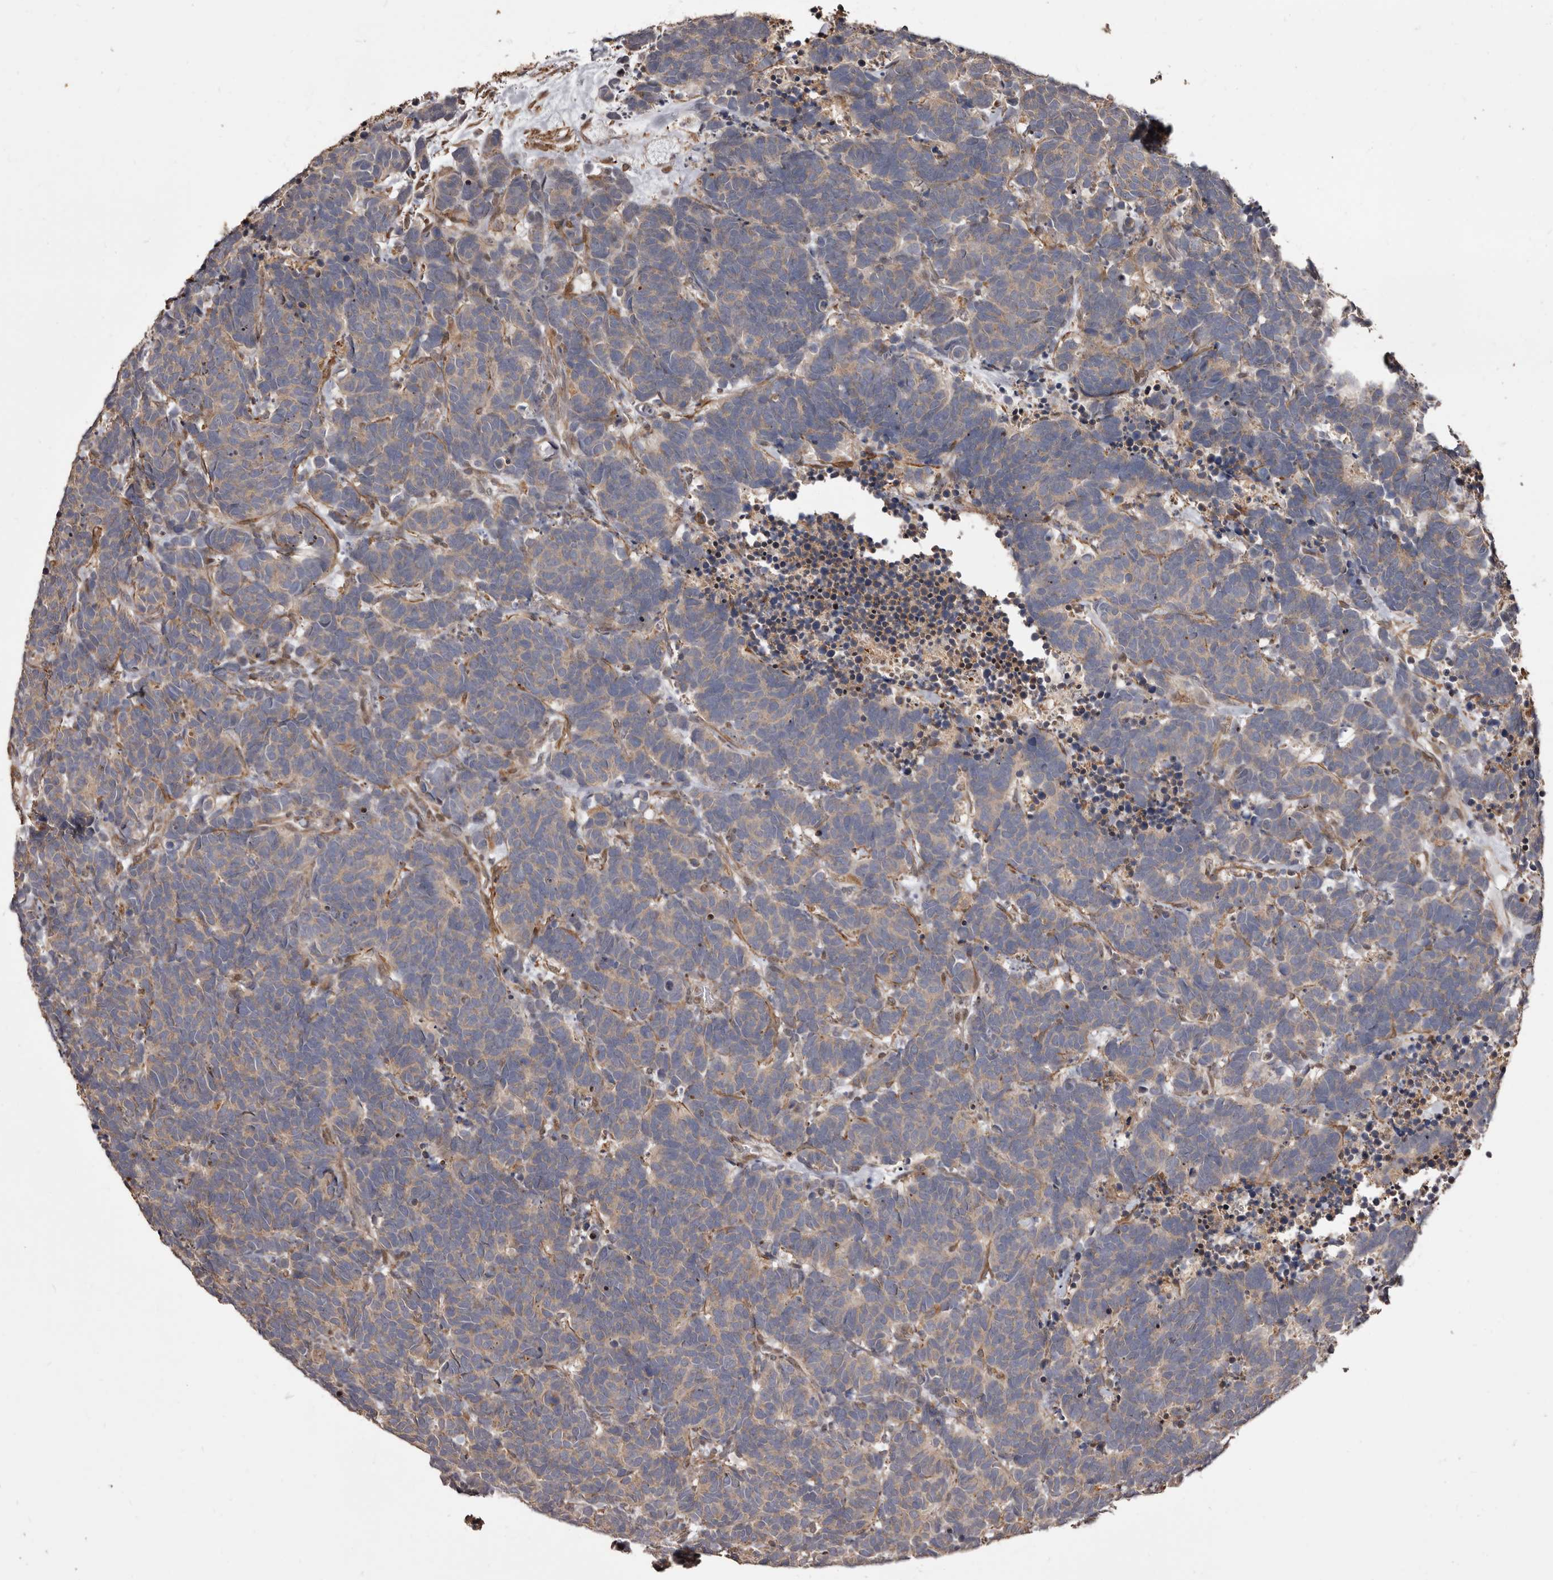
{"staining": {"intensity": "weak", "quantity": ">75%", "location": "cytoplasmic/membranous"}, "tissue": "carcinoid", "cell_type": "Tumor cells", "image_type": "cancer", "snomed": [{"axis": "morphology", "description": "Carcinoma, NOS"}, {"axis": "morphology", "description": "Carcinoid, malignant, NOS"}, {"axis": "topography", "description": "Urinary bladder"}], "caption": "Immunohistochemical staining of human carcinoid reveals weak cytoplasmic/membranous protein expression in approximately >75% of tumor cells. Using DAB (brown) and hematoxylin (blue) stains, captured at high magnification using brightfield microscopy.", "gene": "ZCCHC7", "patient": {"sex": "male", "age": 57}}